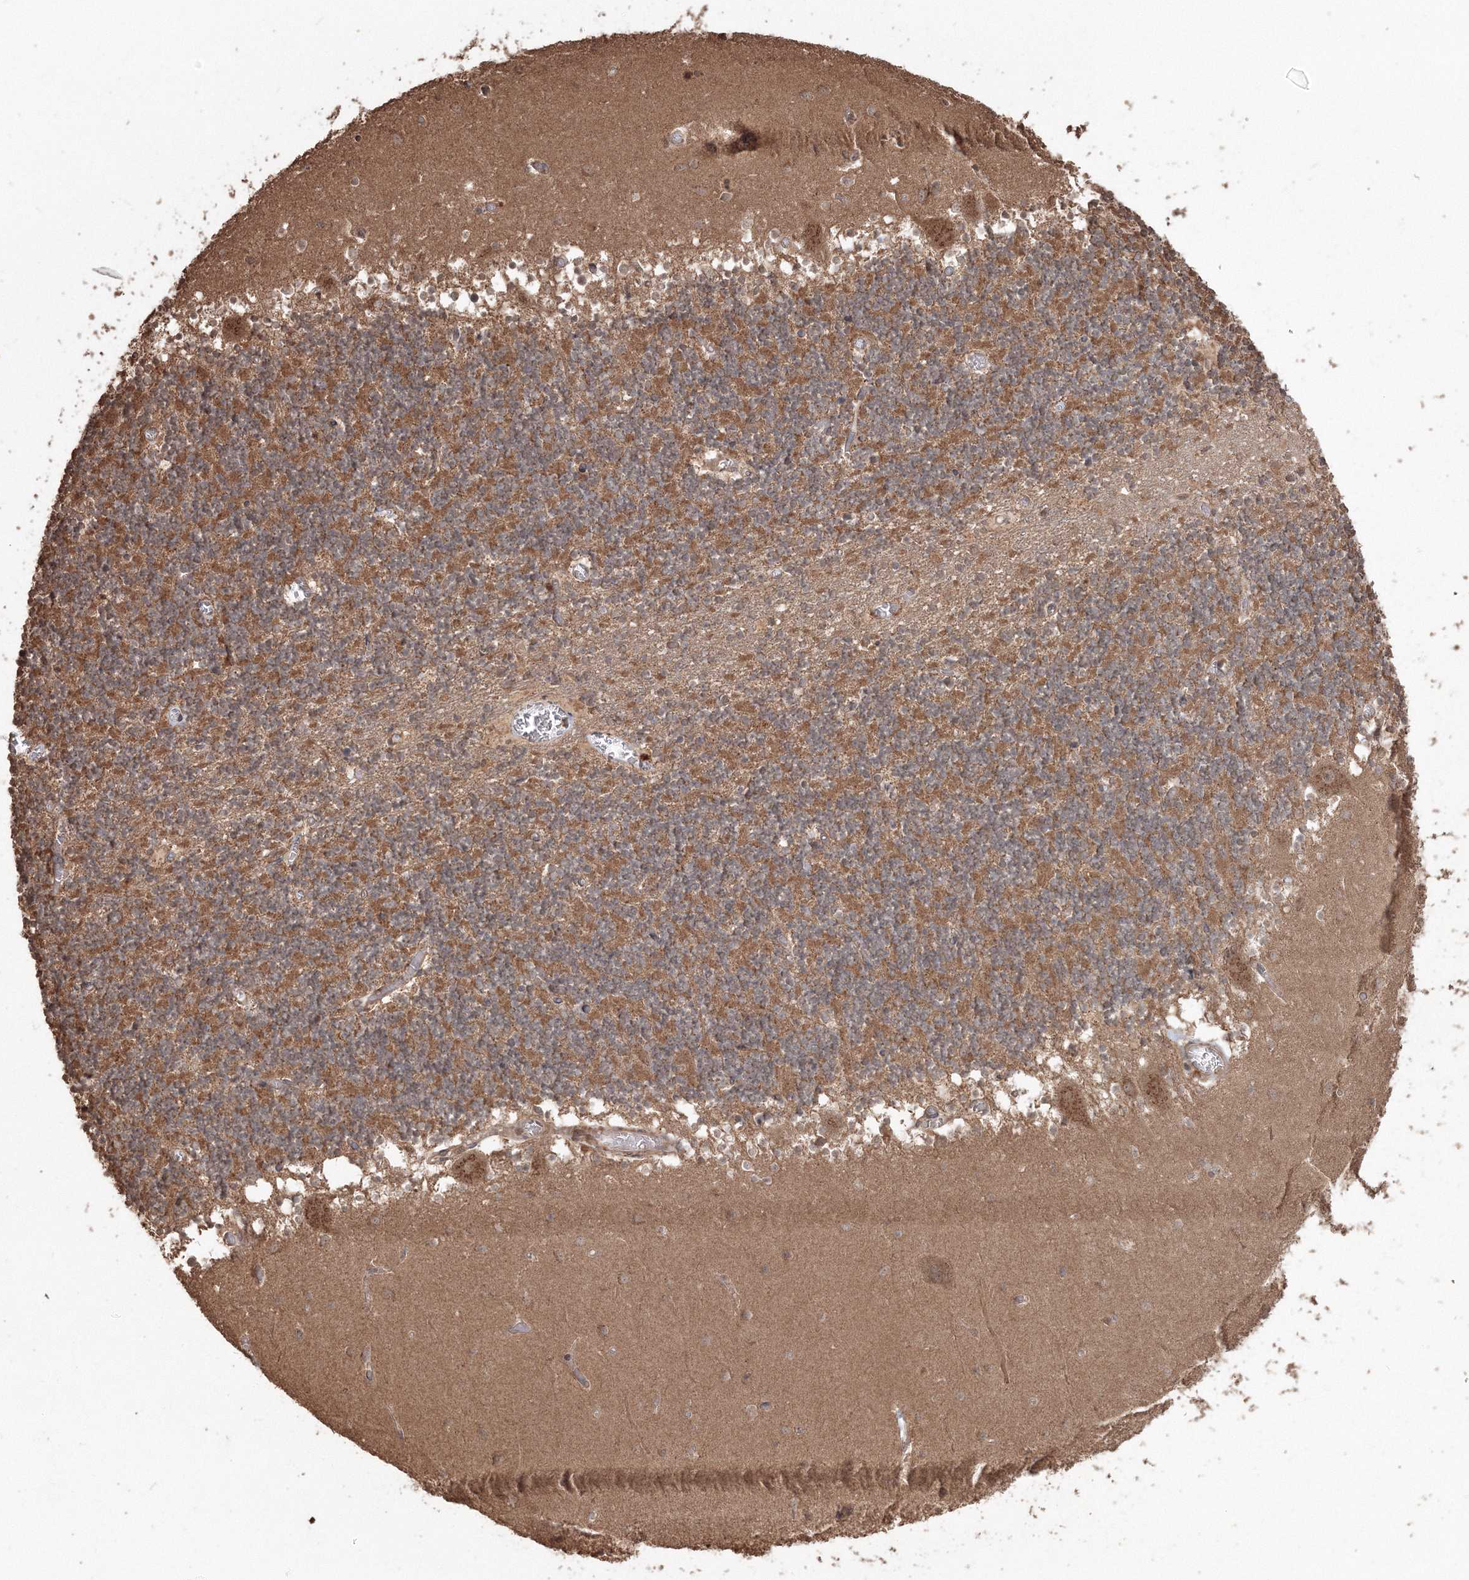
{"staining": {"intensity": "moderate", "quantity": "25%-75%", "location": "cytoplasmic/membranous"}, "tissue": "cerebellum", "cell_type": "Cells in granular layer", "image_type": "normal", "snomed": [{"axis": "morphology", "description": "Normal tissue, NOS"}, {"axis": "topography", "description": "Cerebellum"}], "caption": "Protein analysis of unremarkable cerebellum demonstrates moderate cytoplasmic/membranous staining in about 25%-75% of cells in granular layer.", "gene": "CCDC122", "patient": {"sex": "female", "age": 28}}